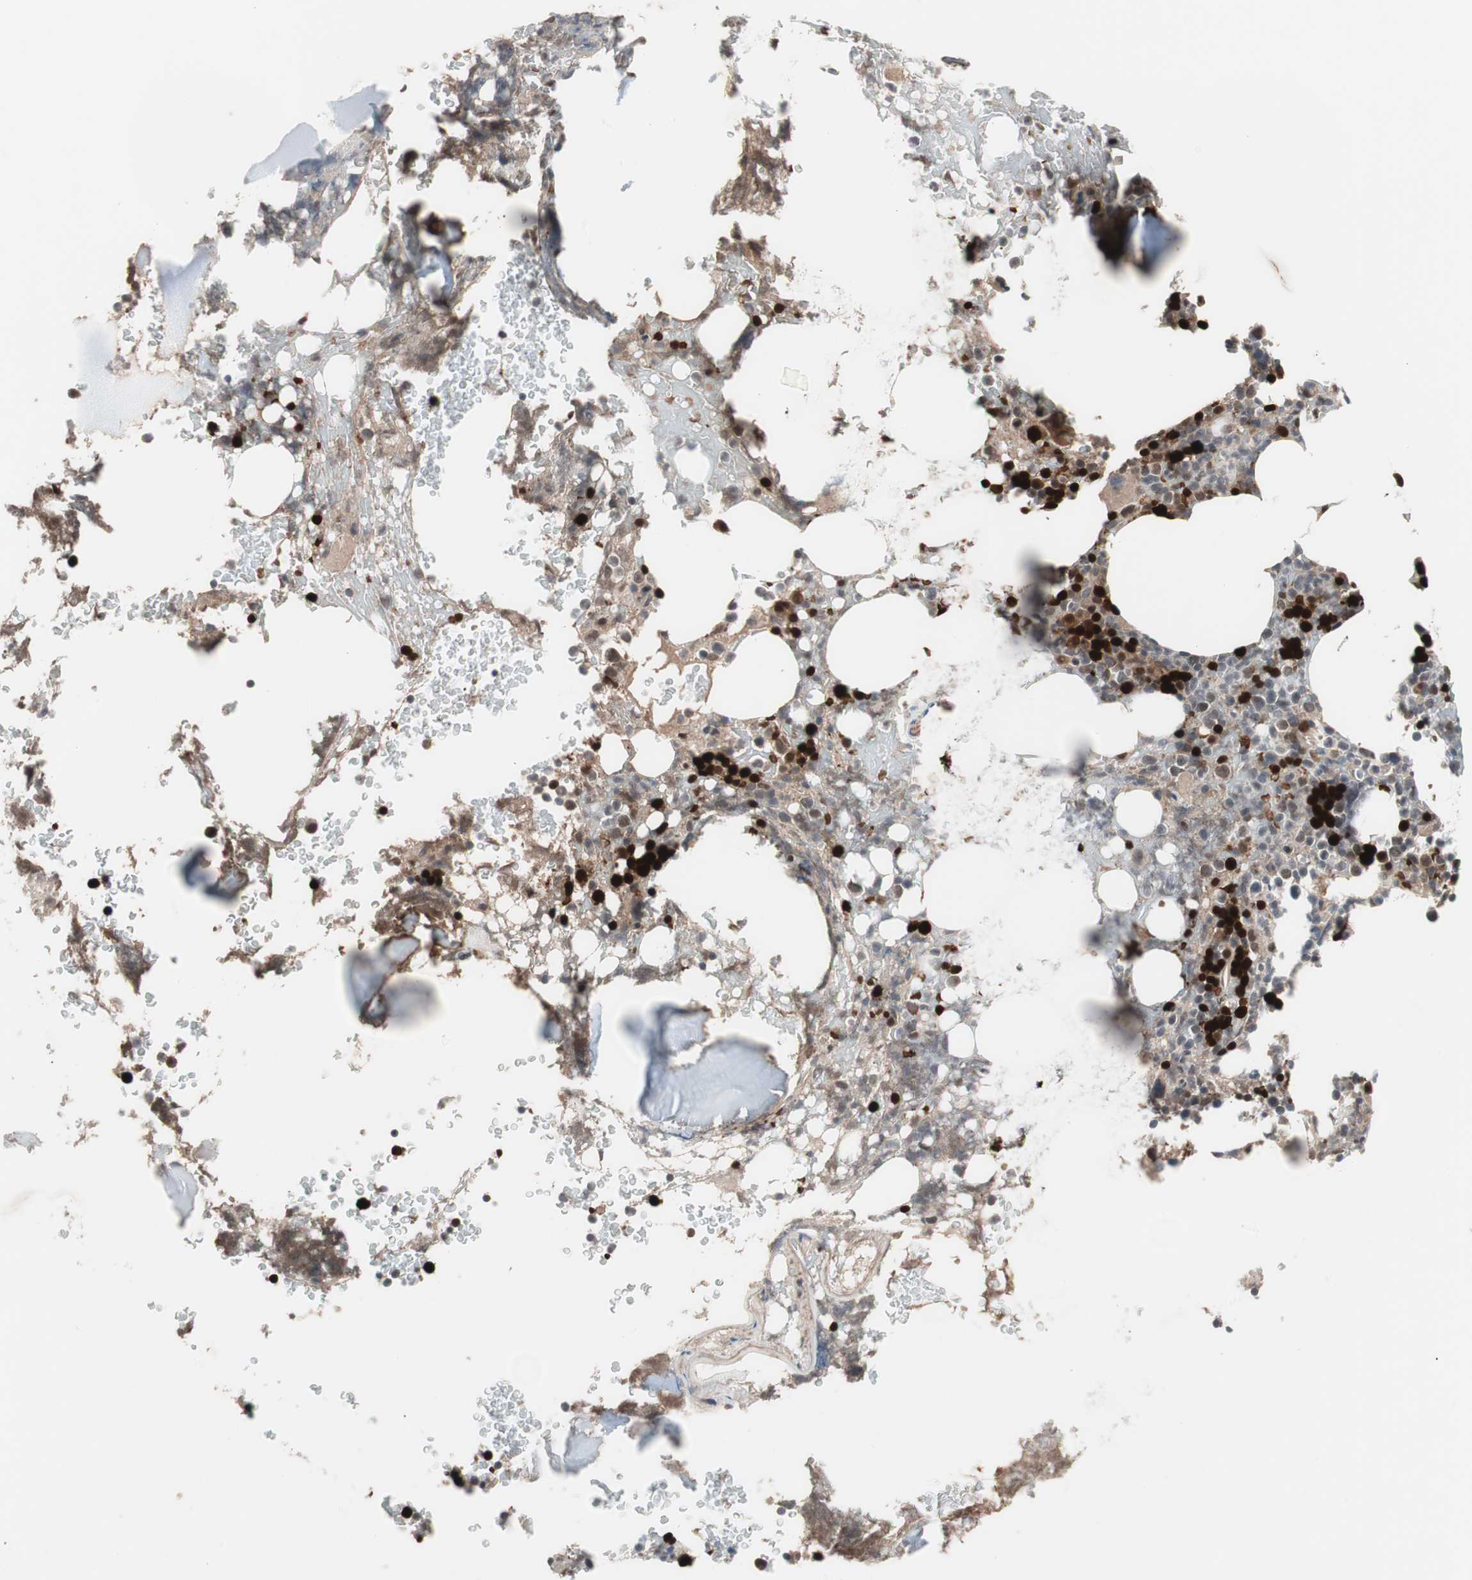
{"staining": {"intensity": "strong", "quantity": "25%-75%", "location": "nuclear"}, "tissue": "bone marrow", "cell_type": "Hematopoietic cells", "image_type": "normal", "snomed": [{"axis": "morphology", "description": "Normal tissue, NOS"}, {"axis": "topography", "description": "Bone marrow"}], "caption": "The photomicrograph reveals immunohistochemical staining of benign bone marrow. There is strong nuclear staining is present in approximately 25%-75% of hematopoietic cells.", "gene": "HMBS", "patient": {"sex": "female", "age": 66}}